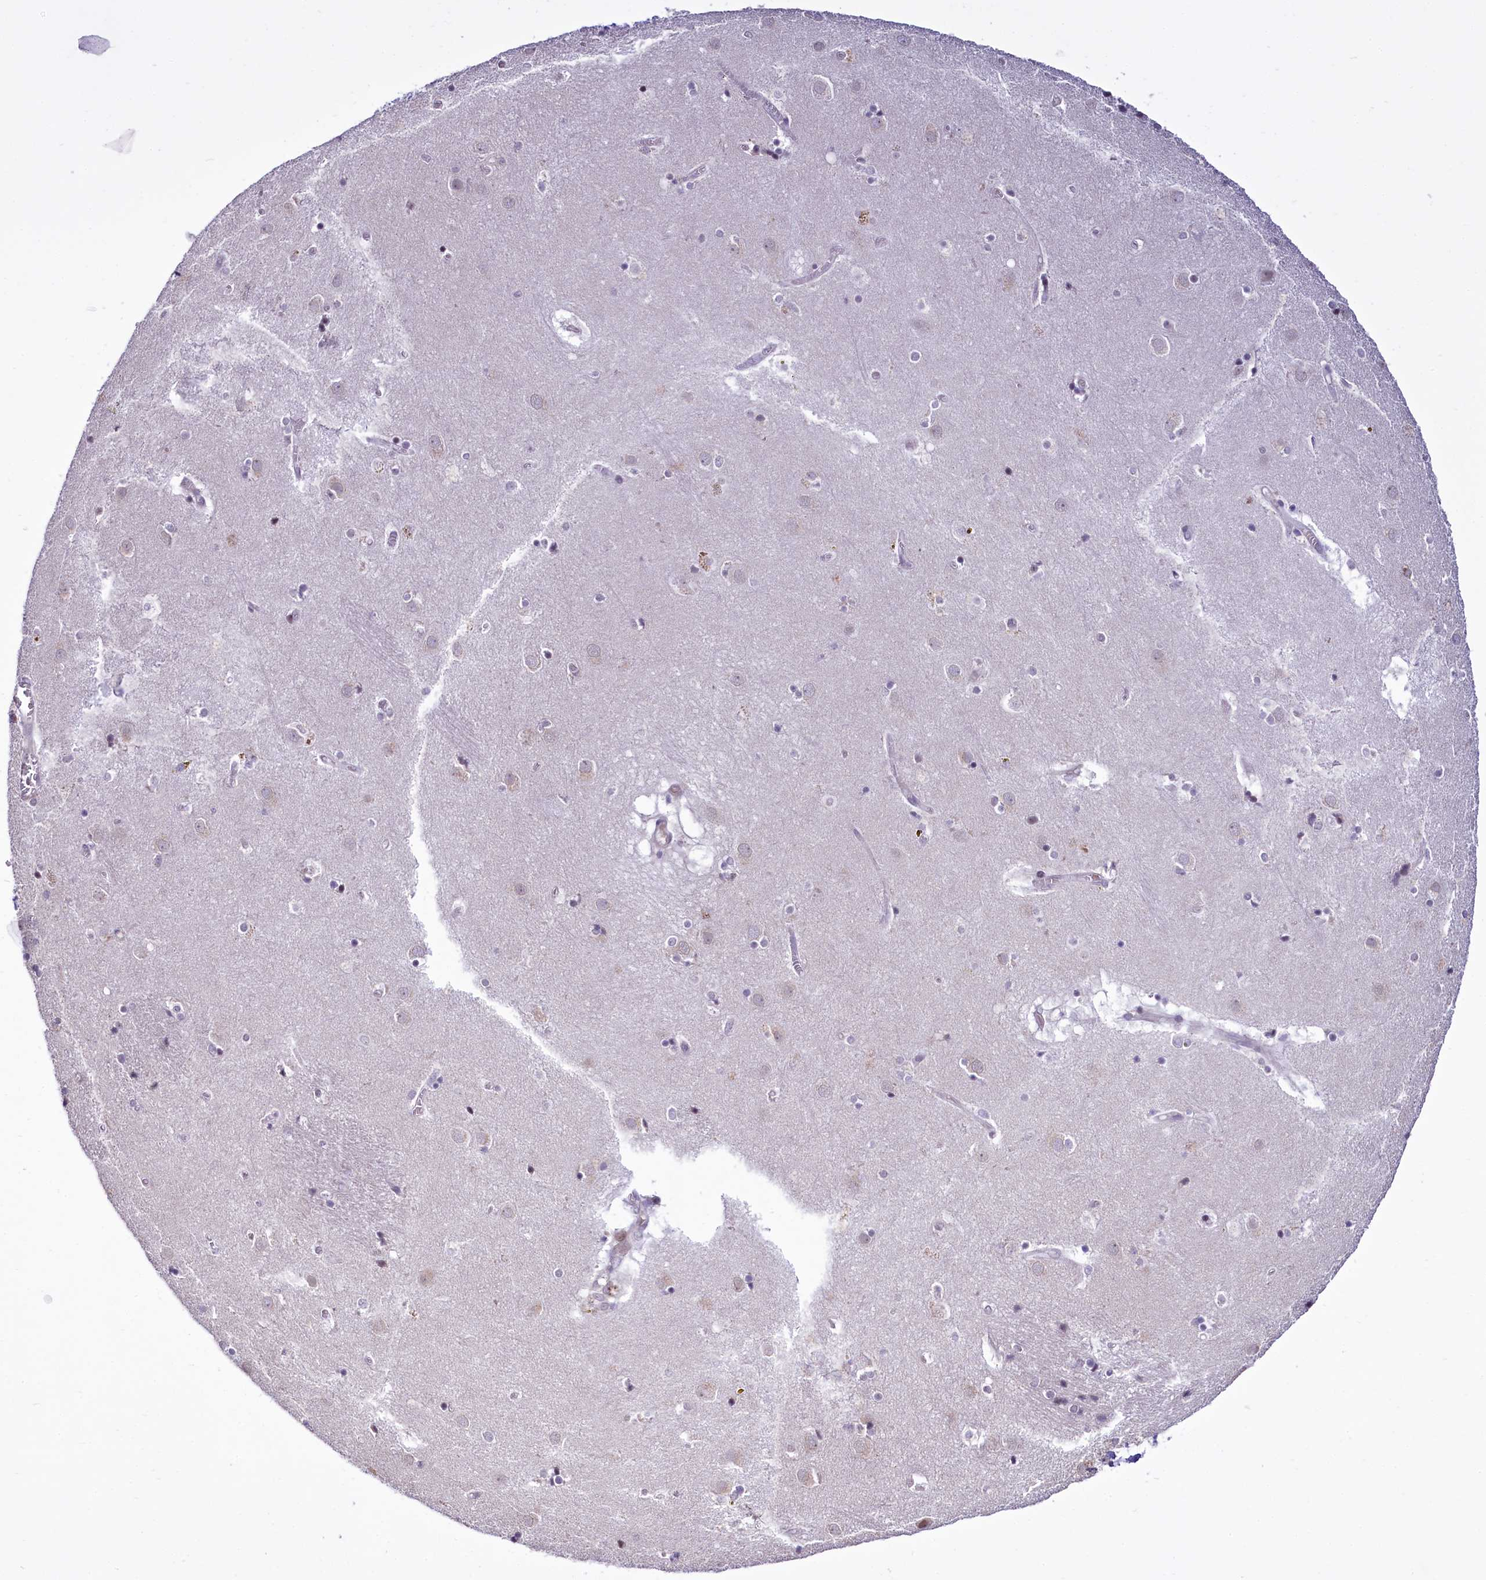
{"staining": {"intensity": "negative", "quantity": "none", "location": "none"}, "tissue": "caudate", "cell_type": "Glial cells", "image_type": "normal", "snomed": [{"axis": "morphology", "description": "Normal tissue, NOS"}, {"axis": "topography", "description": "Lateral ventricle wall"}], "caption": "Immunohistochemistry (IHC) photomicrograph of normal caudate: human caudate stained with DAB shows no significant protein positivity in glial cells.", "gene": "BANK1", "patient": {"sex": "male", "age": 70}}